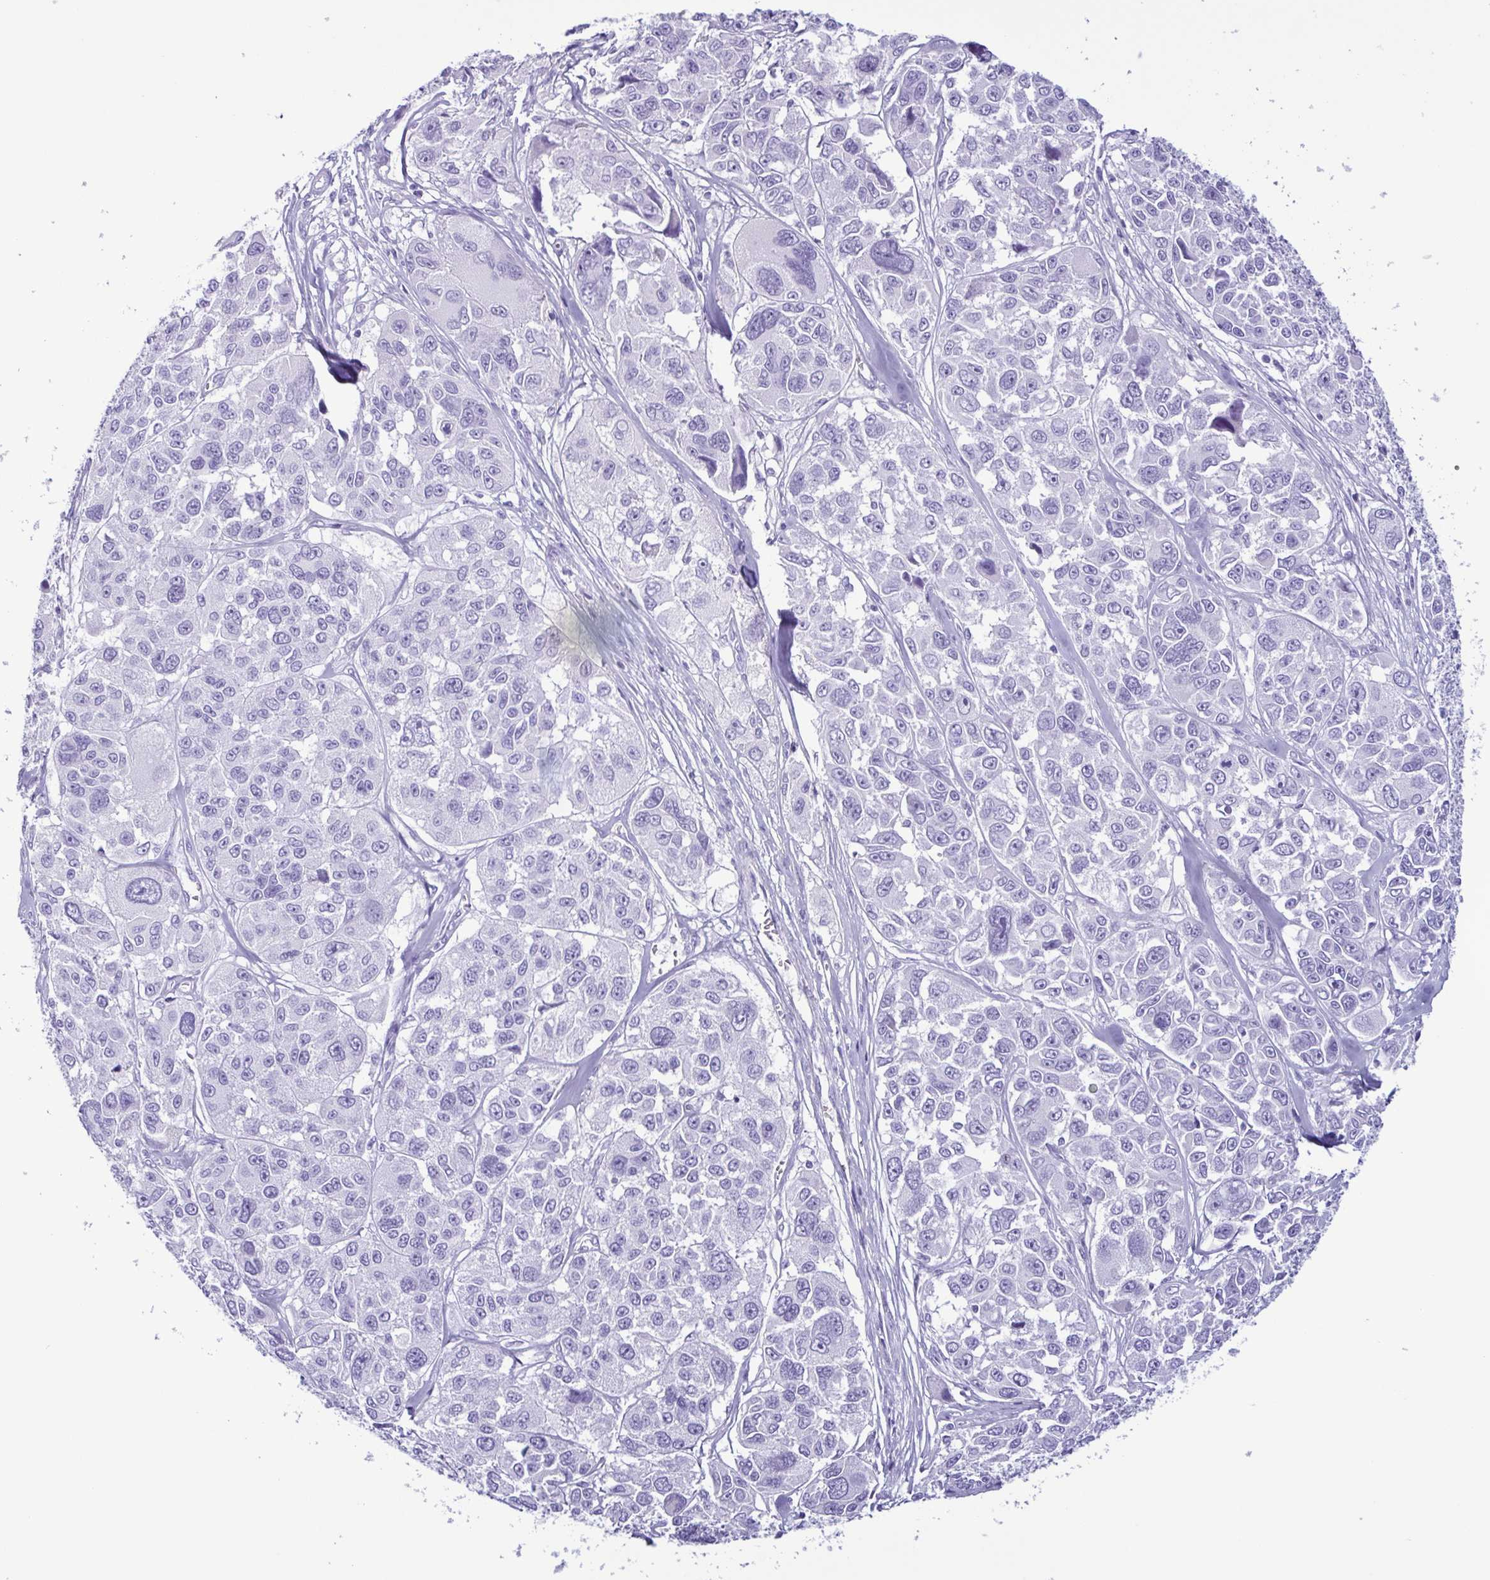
{"staining": {"intensity": "negative", "quantity": "none", "location": "none"}, "tissue": "melanoma", "cell_type": "Tumor cells", "image_type": "cancer", "snomed": [{"axis": "morphology", "description": "Malignant melanoma, NOS"}, {"axis": "topography", "description": "Skin"}], "caption": "An IHC histopathology image of malignant melanoma is shown. There is no staining in tumor cells of malignant melanoma.", "gene": "LTF", "patient": {"sex": "female", "age": 66}}